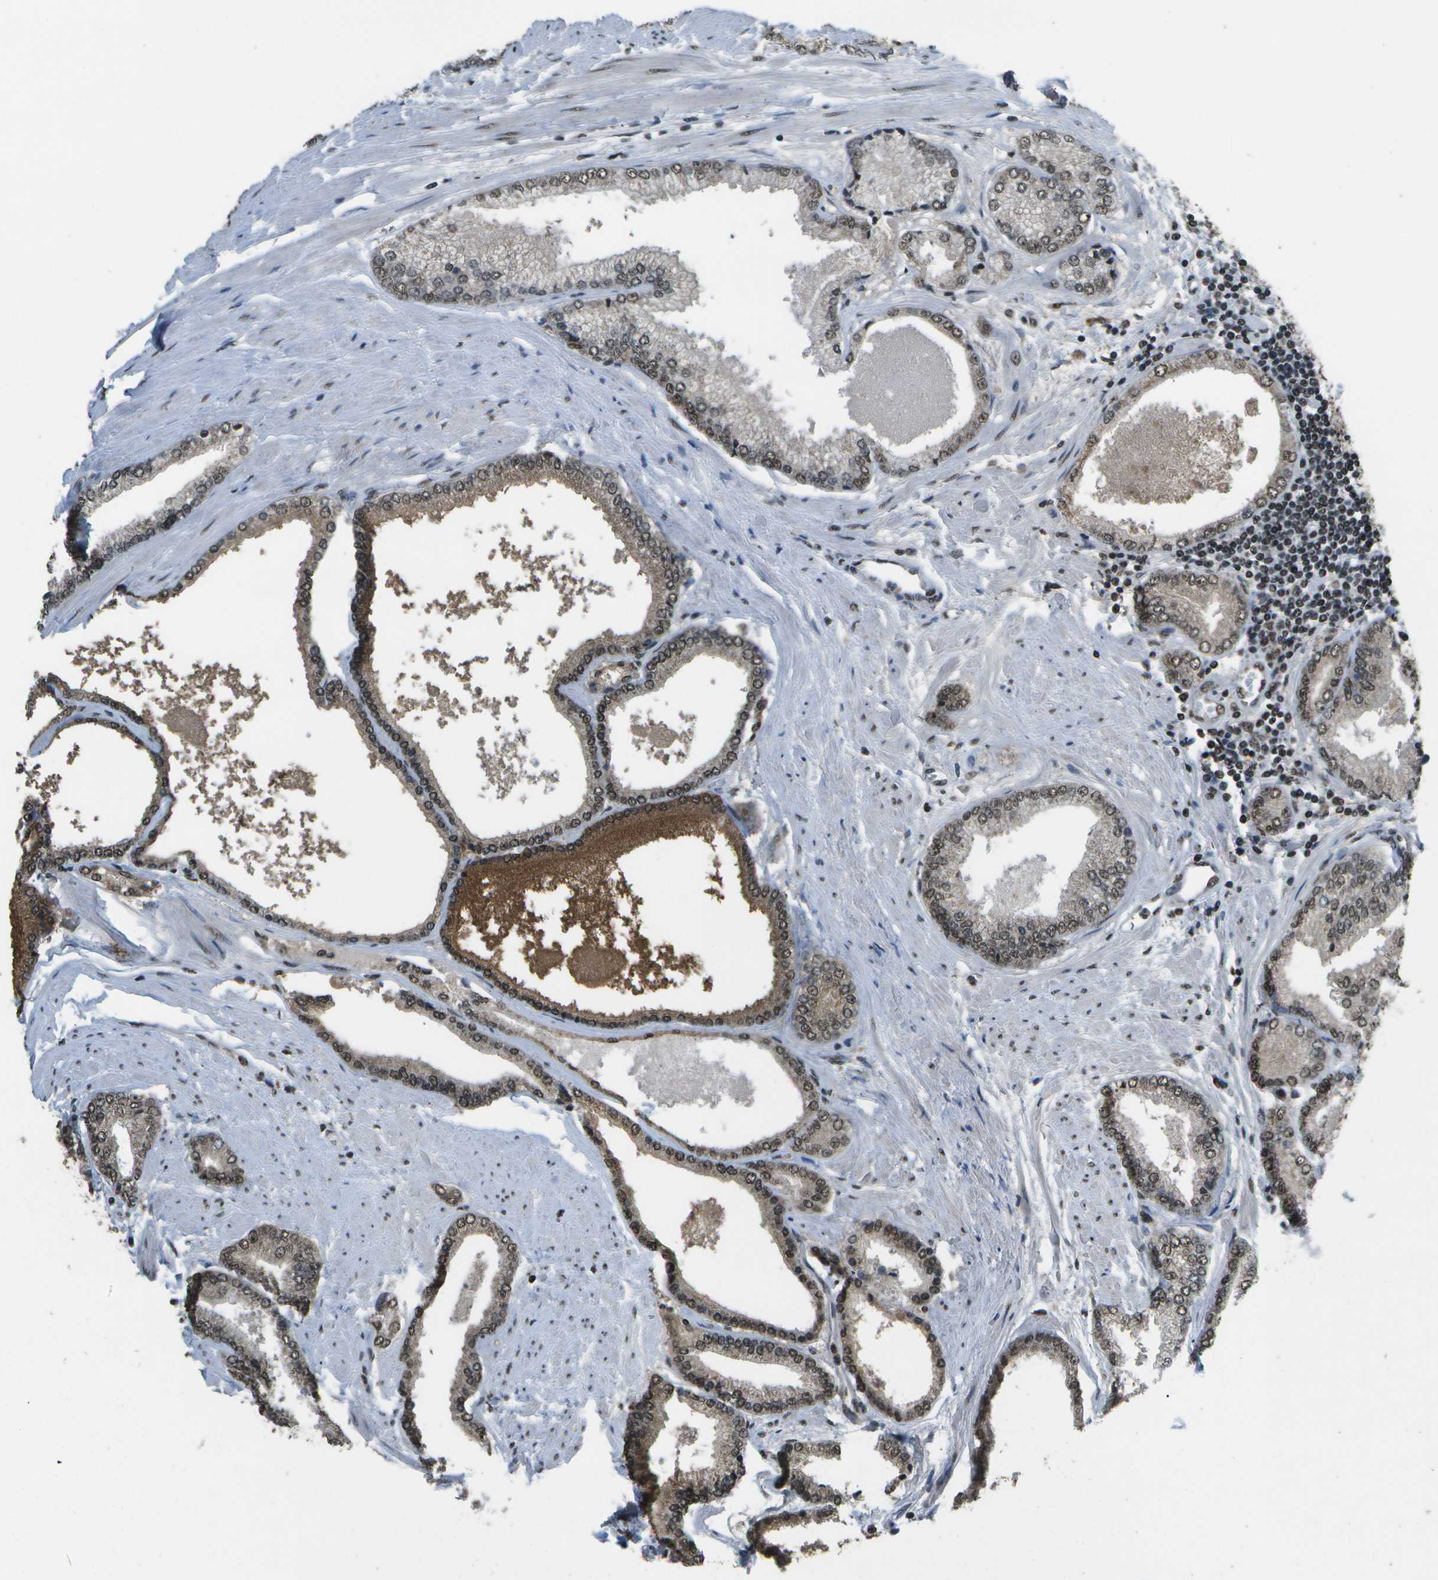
{"staining": {"intensity": "weak", "quantity": "25%-75%", "location": "nuclear"}, "tissue": "prostate cancer", "cell_type": "Tumor cells", "image_type": "cancer", "snomed": [{"axis": "morphology", "description": "Adenocarcinoma, High grade"}, {"axis": "topography", "description": "Prostate"}], "caption": "Prostate cancer stained for a protein (brown) reveals weak nuclear positive expression in approximately 25%-75% of tumor cells.", "gene": "SPEN", "patient": {"sex": "male", "age": 61}}